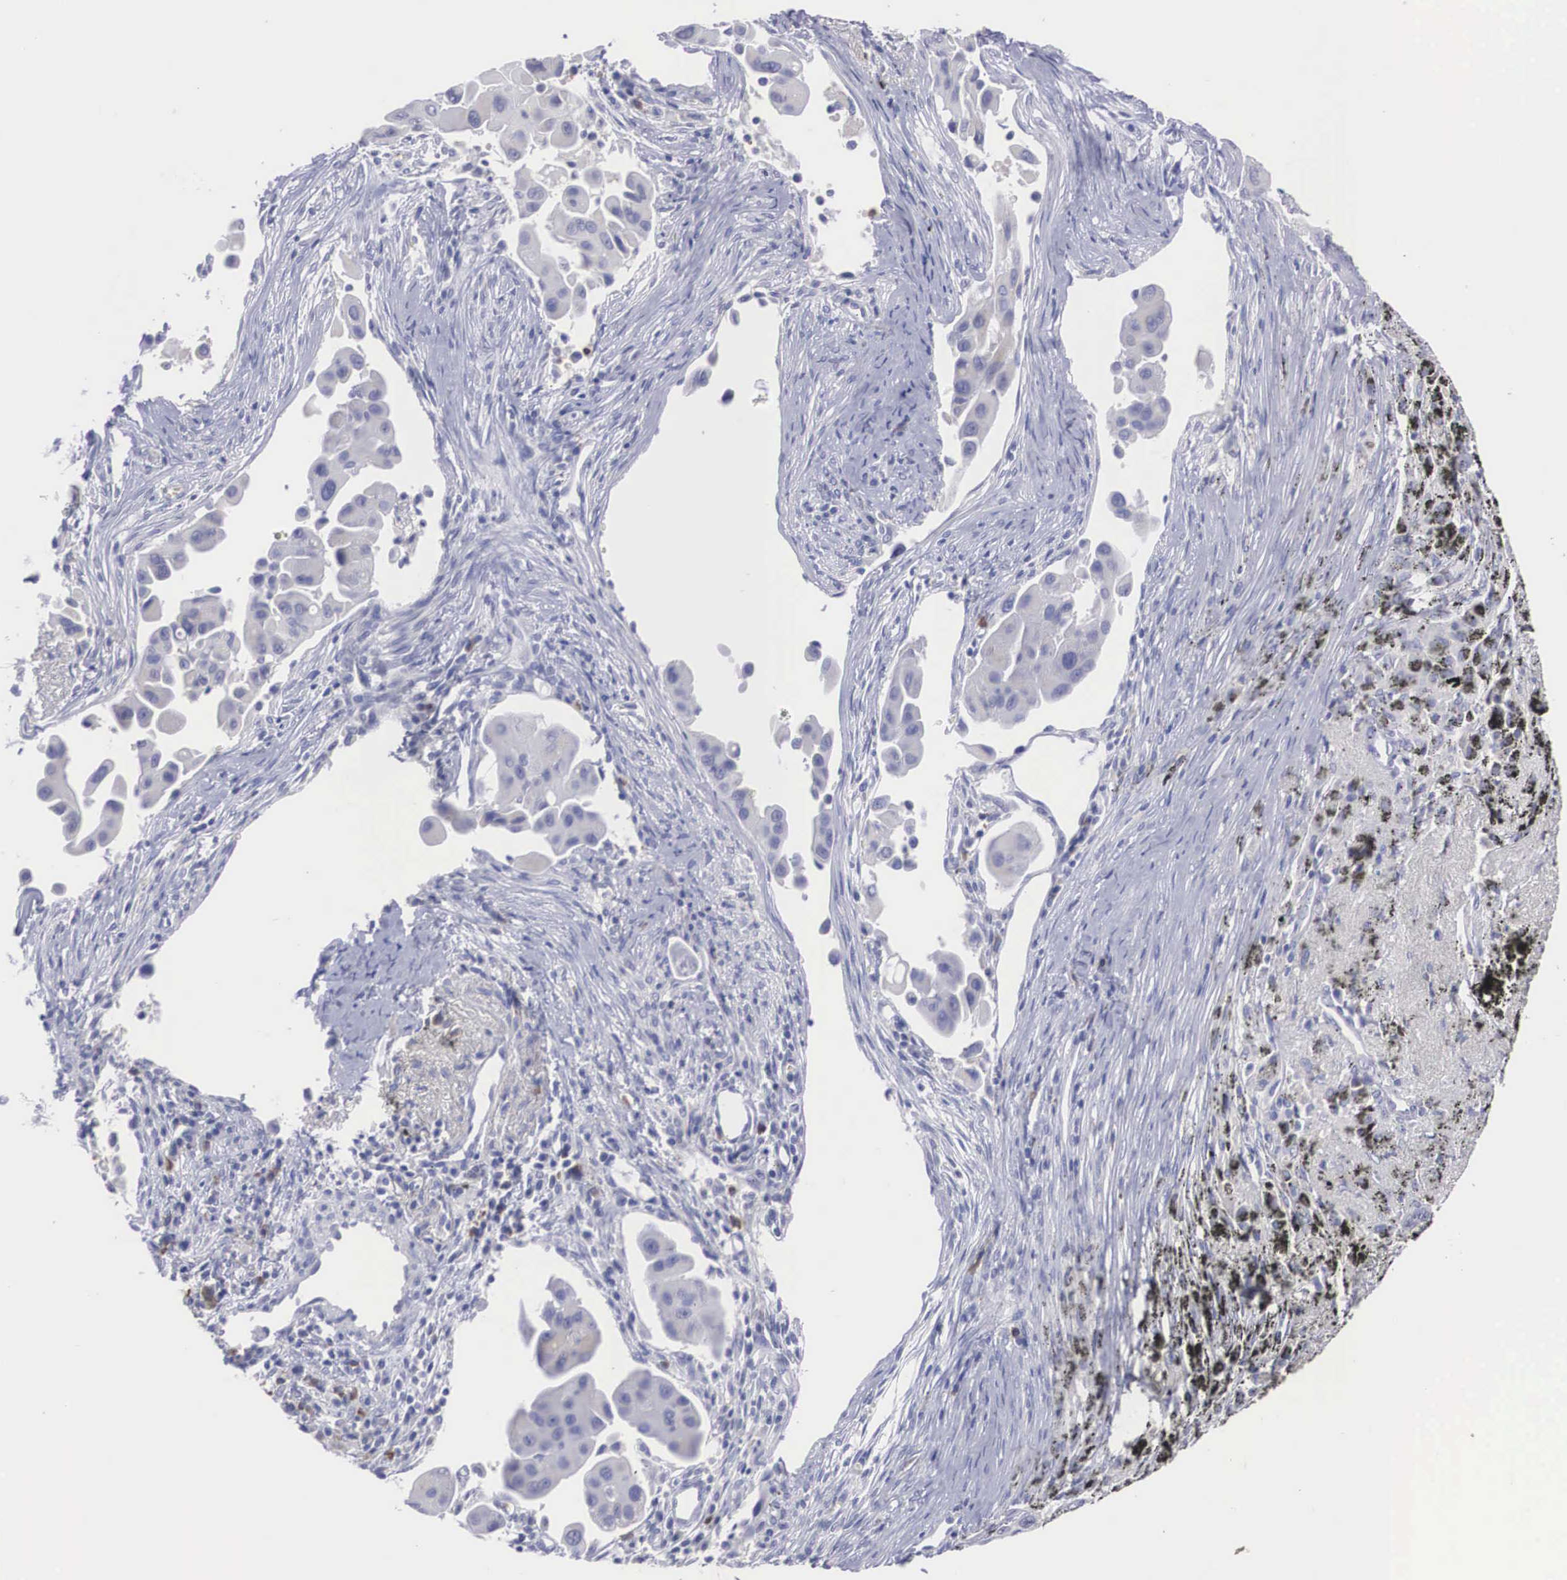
{"staining": {"intensity": "negative", "quantity": "none", "location": "none"}, "tissue": "lung cancer", "cell_type": "Tumor cells", "image_type": "cancer", "snomed": [{"axis": "morphology", "description": "Adenocarcinoma, NOS"}, {"axis": "topography", "description": "Lung"}], "caption": "This is an immunohistochemistry photomicrograph of adenocarcinoma (lung). There is no expression in tumor cells.", "gene": "REPS2", "patient": {"sex": "male", "age": 68}}